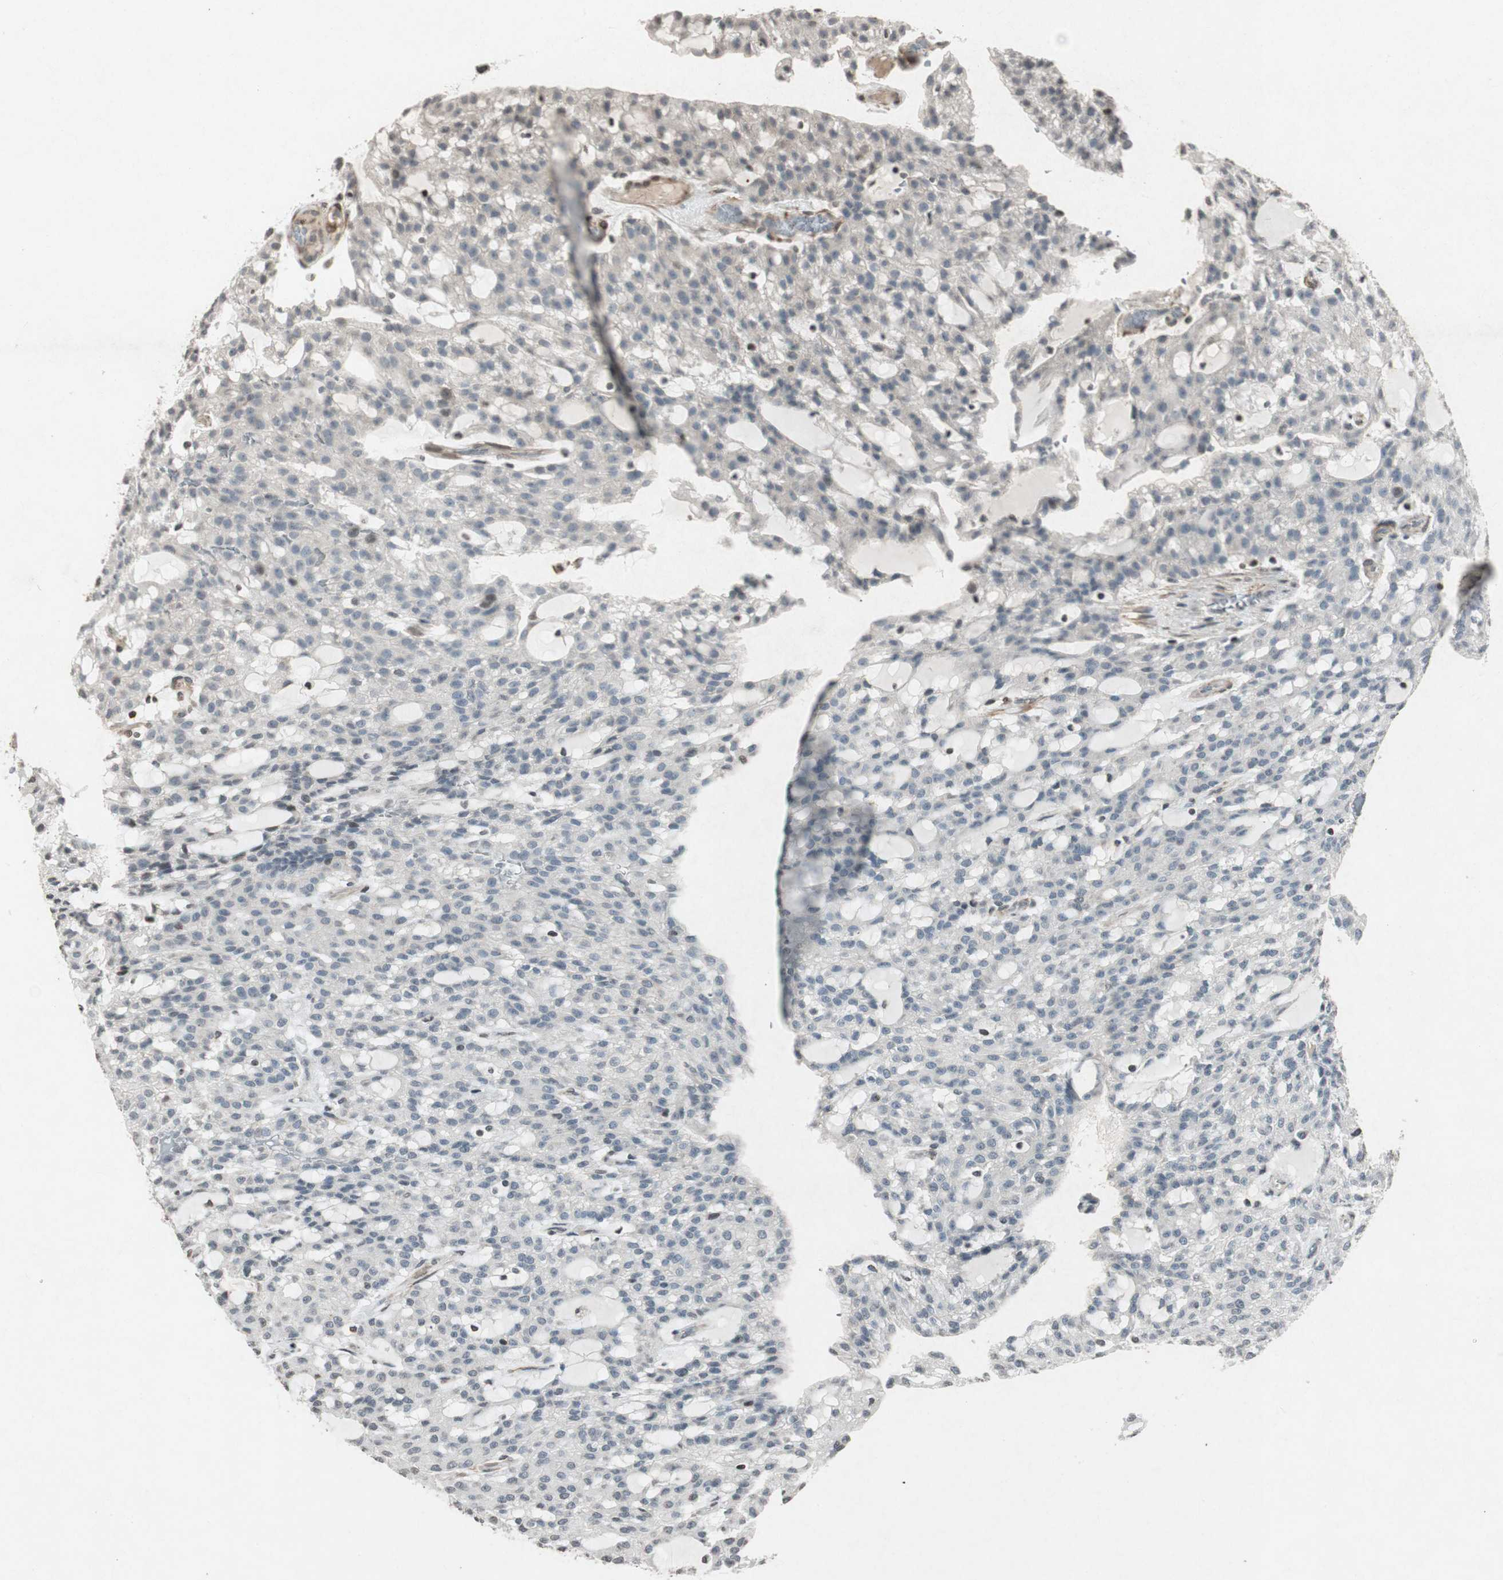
{"staining": {"intensity": "negative", "quantity": "none", "location": "none"}, "tissue": "renal cancer", "cell_type": "Tumor cells", "image_type": "cancer", "snomed": [{"axis": "morphology", "description": "Adenocarcinoma, NOS"}, {"axis": "topography", "description": "Kidney"}], "caption": "DAB (3,3'-diaminobenzidine) immunohistochemical staining of adenocarcinoma (renal) exhibits no significant staining in tumor cells.", "gene": "PRKG1", "patient": {"sex": "male", "age": 63}}